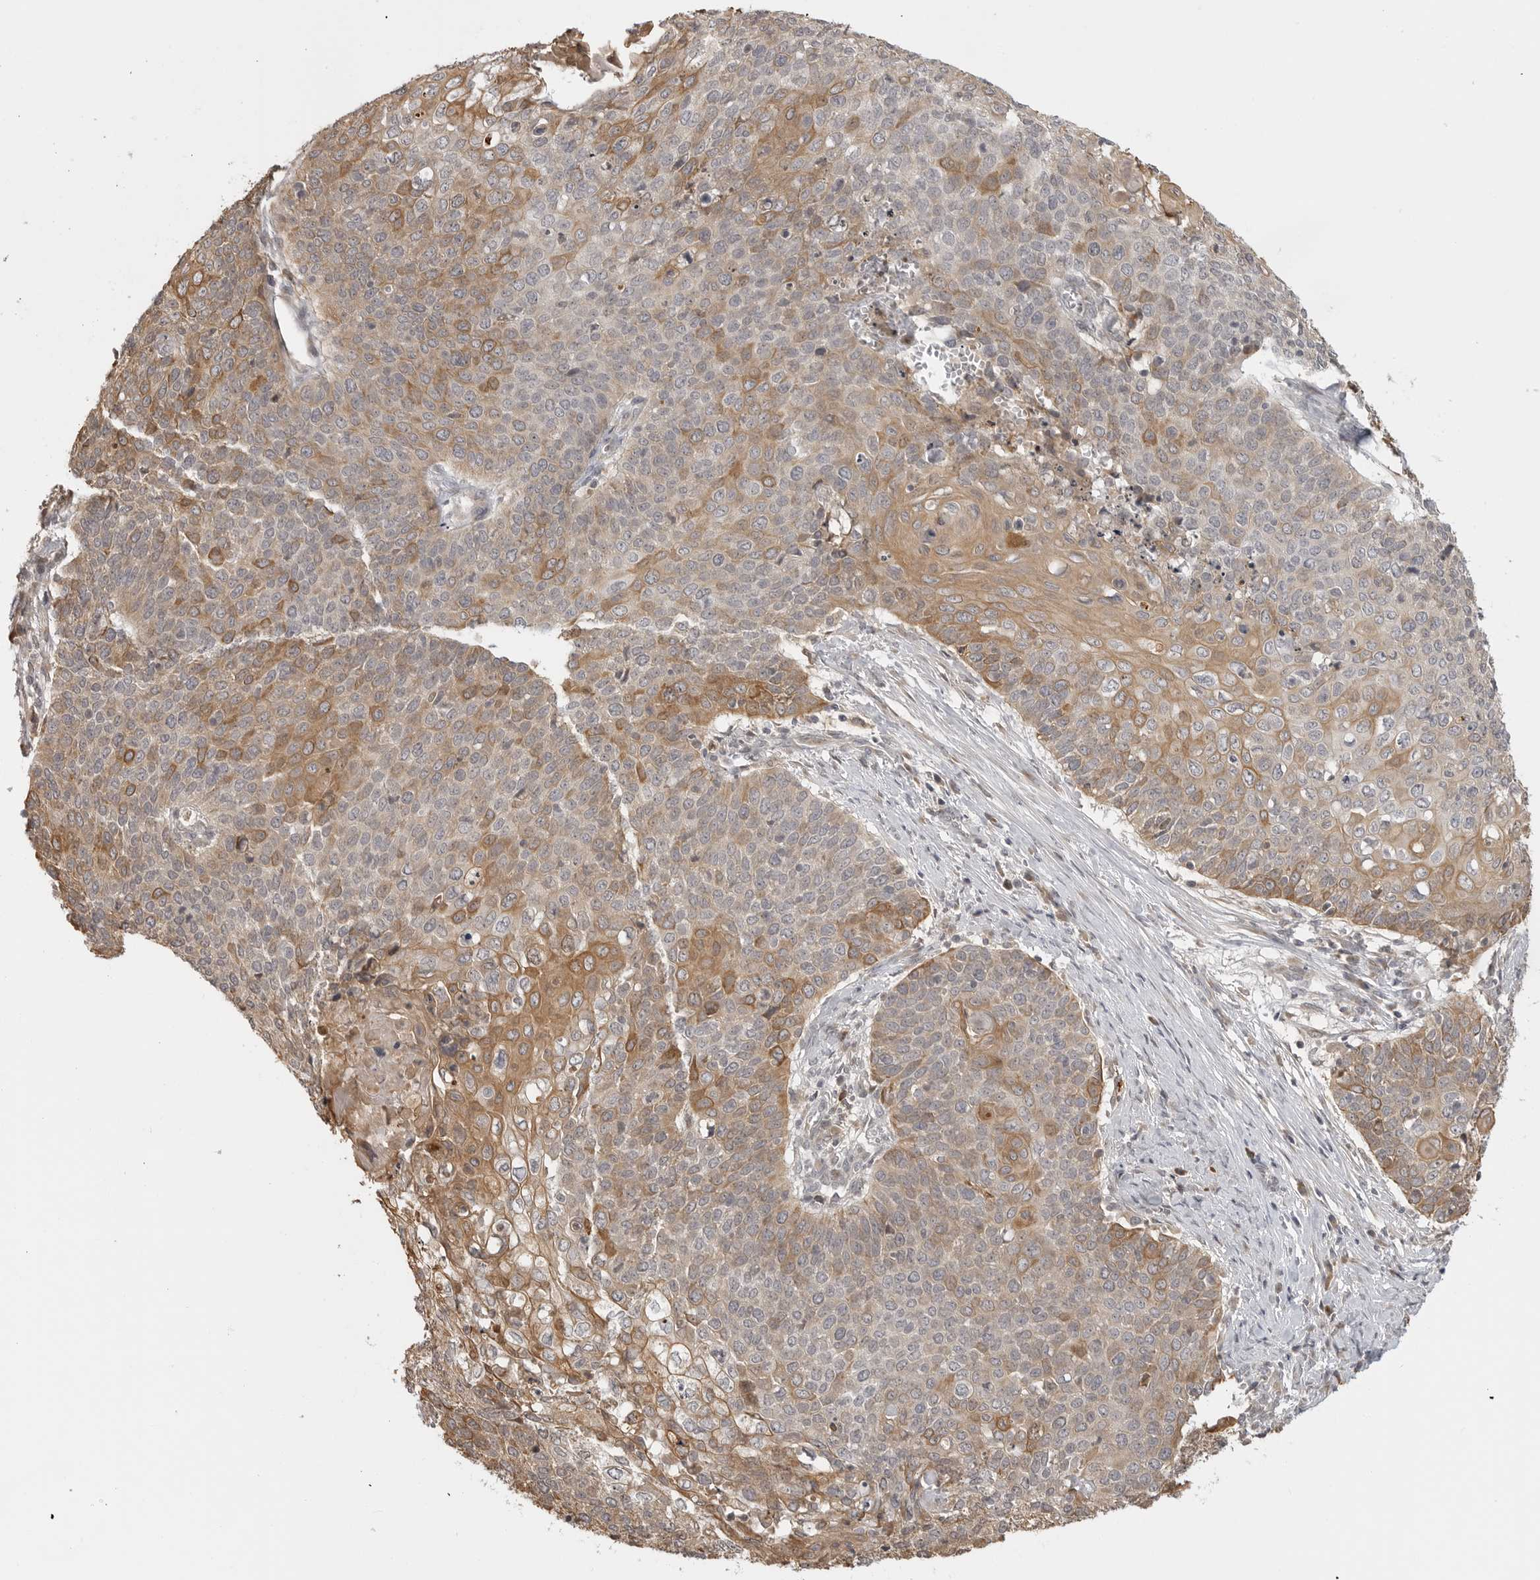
{"staining": {"intensity": "moderate", "quantity": "25%-75%", "location": "cytoplasmic/membranous"}, "tissue": "cervical cancer", "cell_type": "Tumor cells", "image_type": "cancer", "snomed": [{"axis": "morphology", "description": "Squamous cell carcinoma, NOS"}, {"axis": "topography", "description": "Cervix"}], "caption": "A high-resolution micrograph shows immunohistochemistry staining of cervical cancer, which displays moderate cytoplasmic/membranous staining in approximately 25%-75% of tumor cells. The staining was performed using DAB to visualize the protein expression in brown, while the nuclei were stained in blue with hematoxylin (Magnification: 20x).", "gene": "IDO1", "patient": {"sex": "female", "age": 39}}